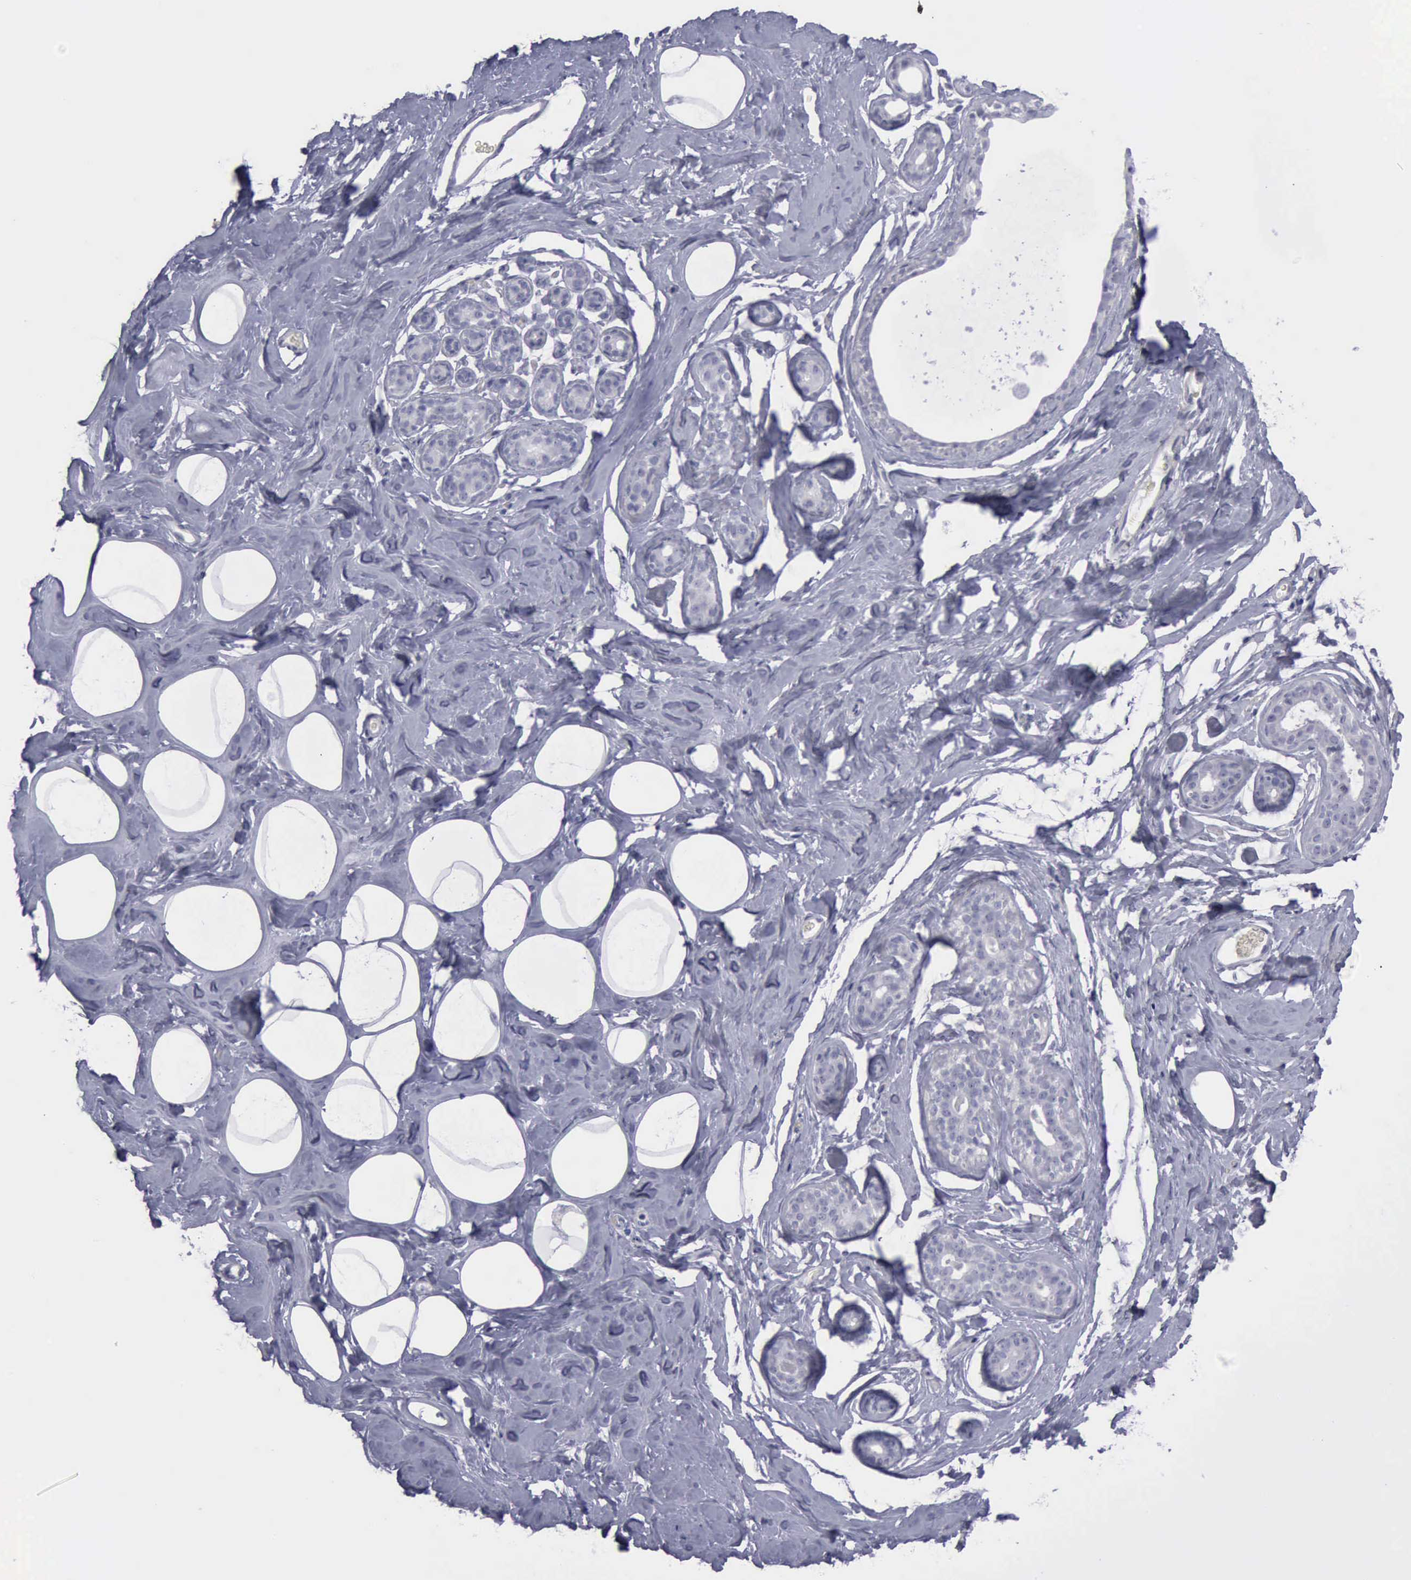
{"staining": {"intensity": "negative", "quantity": "none", "location": "none"}, "tissue": "breast", "cell_type": "Adipocytes", "image_type": "normal", "snomed": [{"axis": "morphology", "description": "Normal tissue, NOS"}, {"axis": "morphology", "description": "Fibrosis, NOS"}, {"axis": "topography", "description": "Breast"}], "caption": "High power microscopy photomicrograph of an immunohistochemistry (IHC) image of unremarkable breast, revealing no significant positivity in adipocytes.", "gene": "CDH2", "patient": {"sex": "female", "age": 39}}